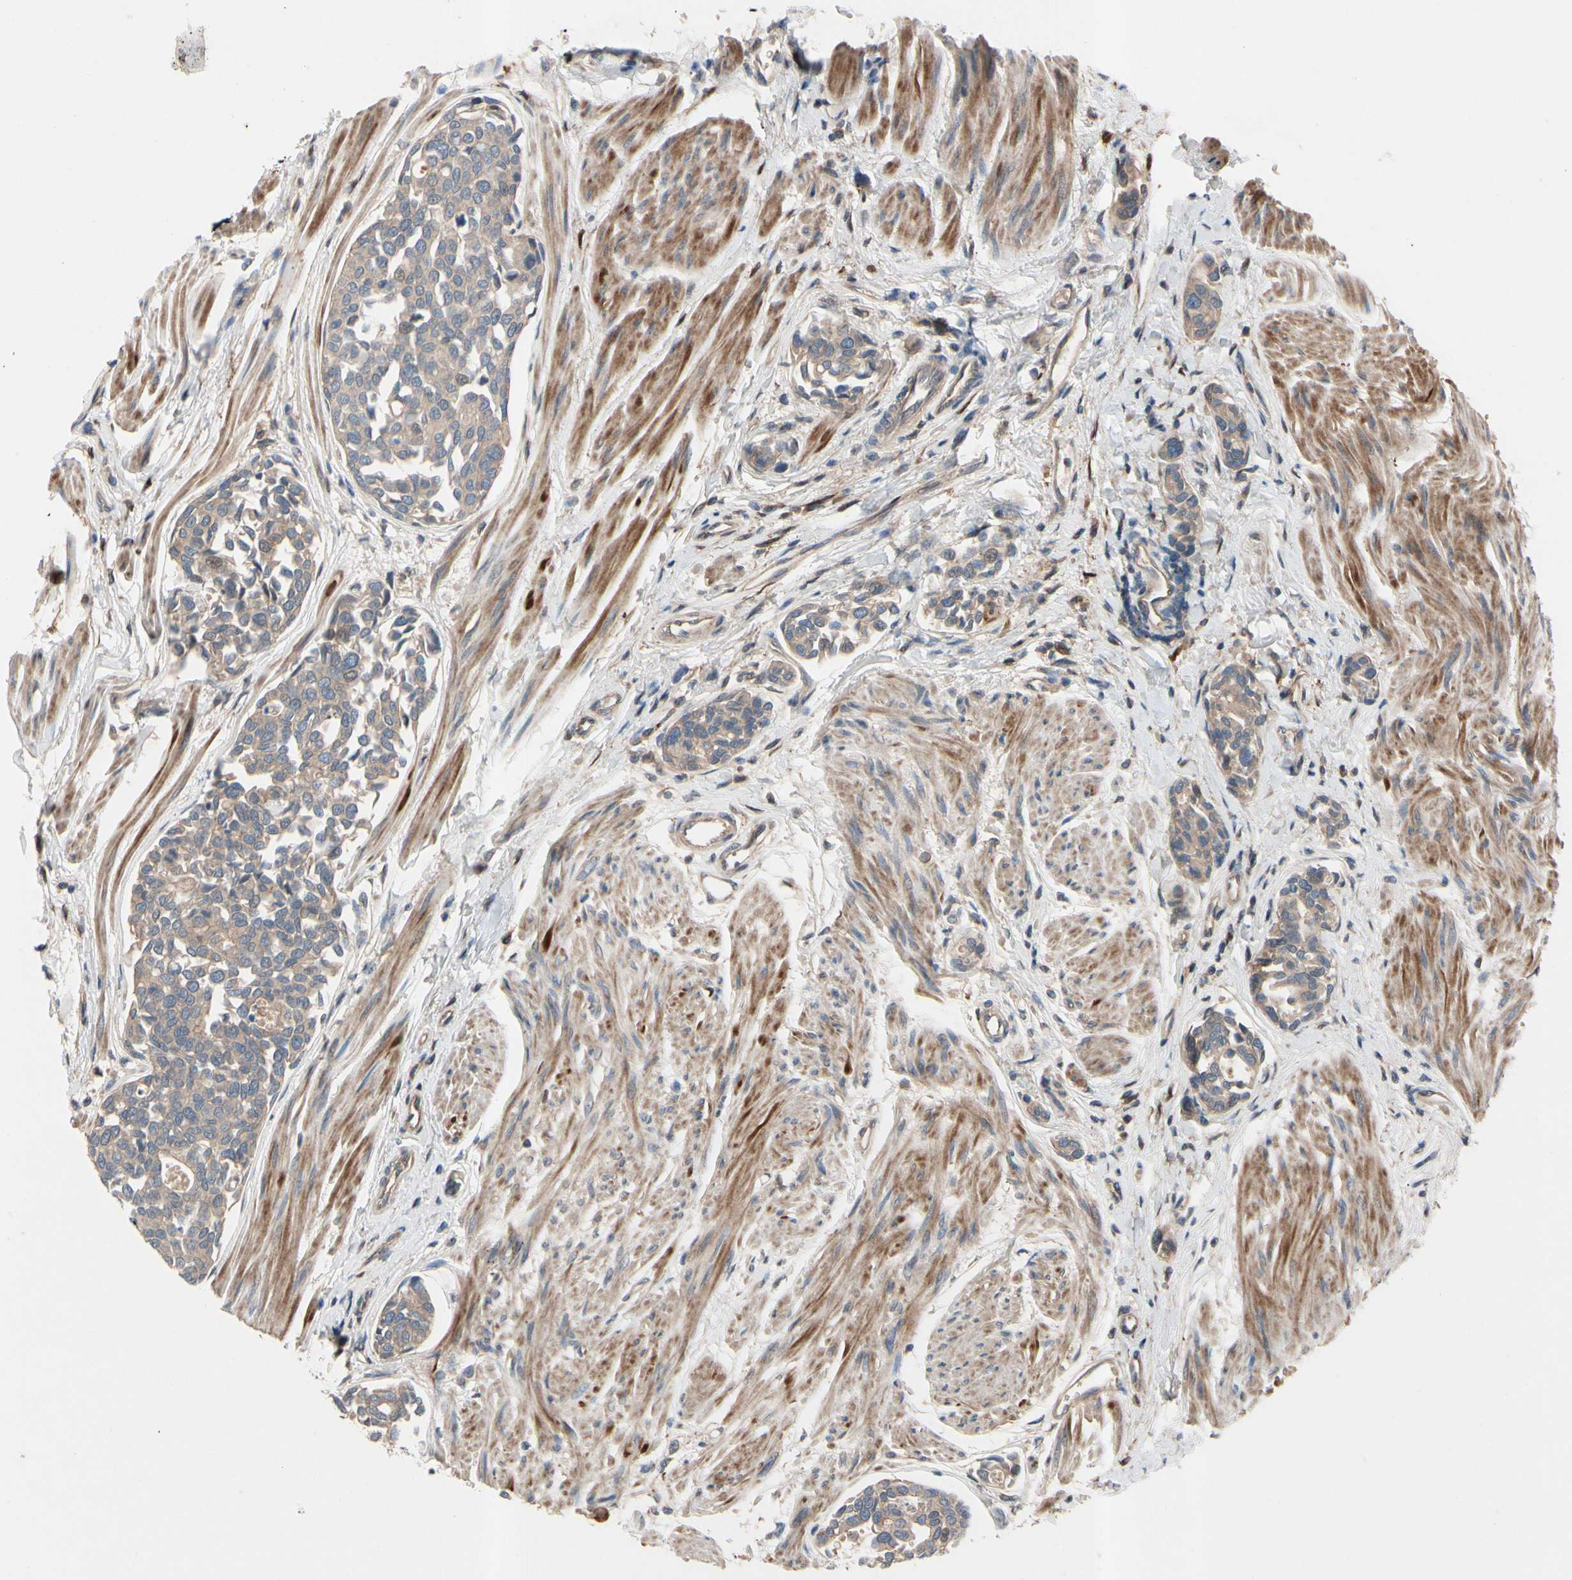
{"staining": {"intensity": "weak", "quantity": ">75%", "location": "cytoplasmic/membranous"}, "tissue": "urothelial cancer", "cell_type": "Tumor cells", "image_type": "cancer", "snomed": [{"axis": "morphology", "description": "Urothelial carcinoma, High grade"}, {"axis": "topography", "description": "Urinary bladder"}], "caption": "Immunohistochemistry micrograph of neoplastic tissue: urothelial cancer stained using immunohistochemistry (IHC) exhibits low levels of weak protein expression localized specifically in the cytoplasmic/membranous of tumor cells, appearing as a cytoplasmic/membranous brown color.", "gene": "ICAM5", "patient": {"sex": "male", "age": 78}}